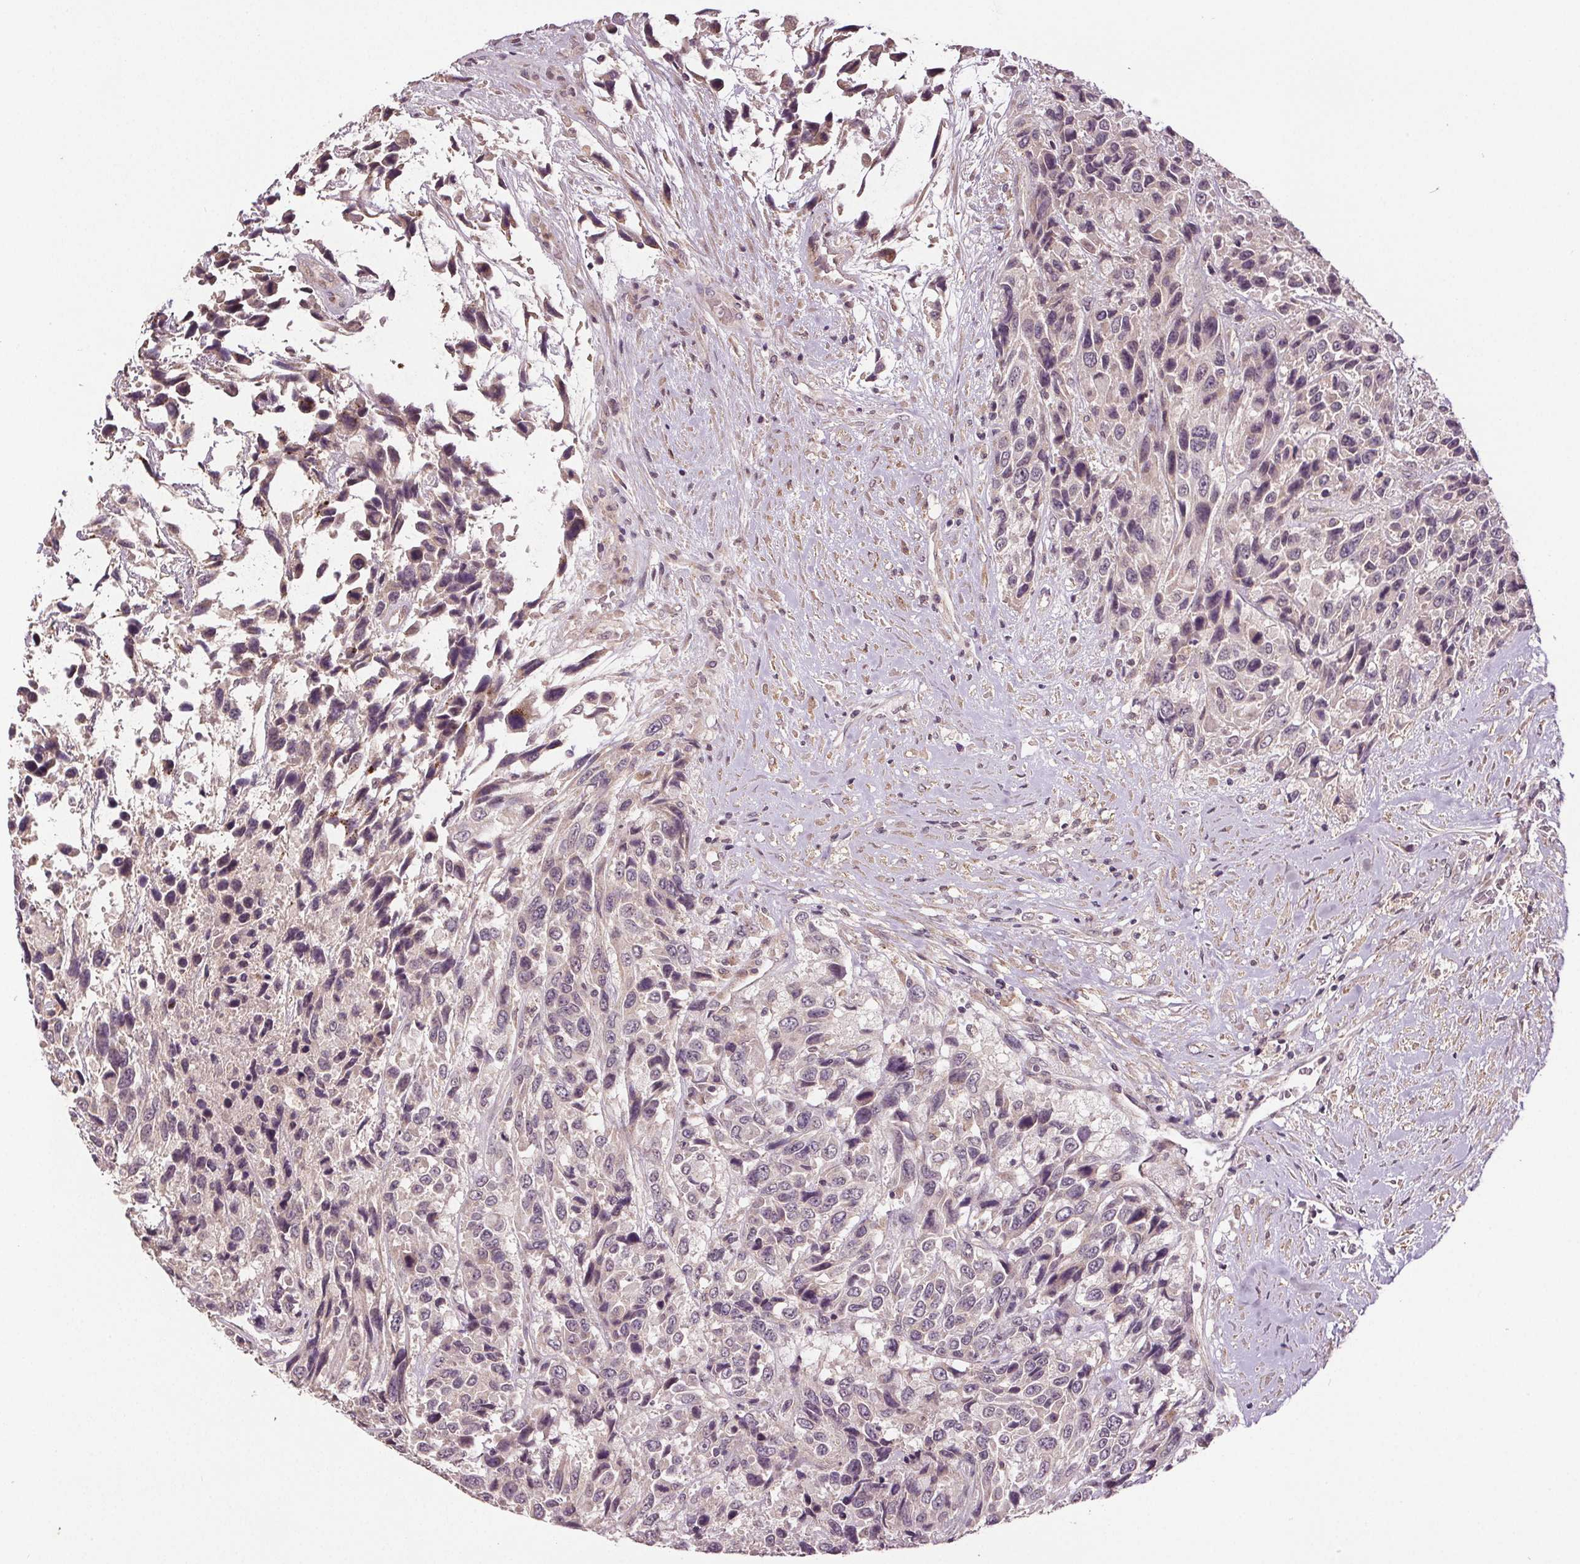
{"staining": {"intensity": "negative", "quantity": "none", "location": "none"}, "tissue": "urothelial cancer", "cell_type": "Tumor cells", "image_type": "cancer", "snomed": [{"axis": "morphology", "description": "Urothelial carcinoma, High grade"}, {"axis": "topography", "description": "Urinary bladder"}], "caption": "A high-resolution histopathology image shows IHC staining of high-grade urothelial carcinoma, which exhibits no significant expression in tumor cells.", "gene": "EPHB3", "patient": {"sex": "female", "age": 70}}